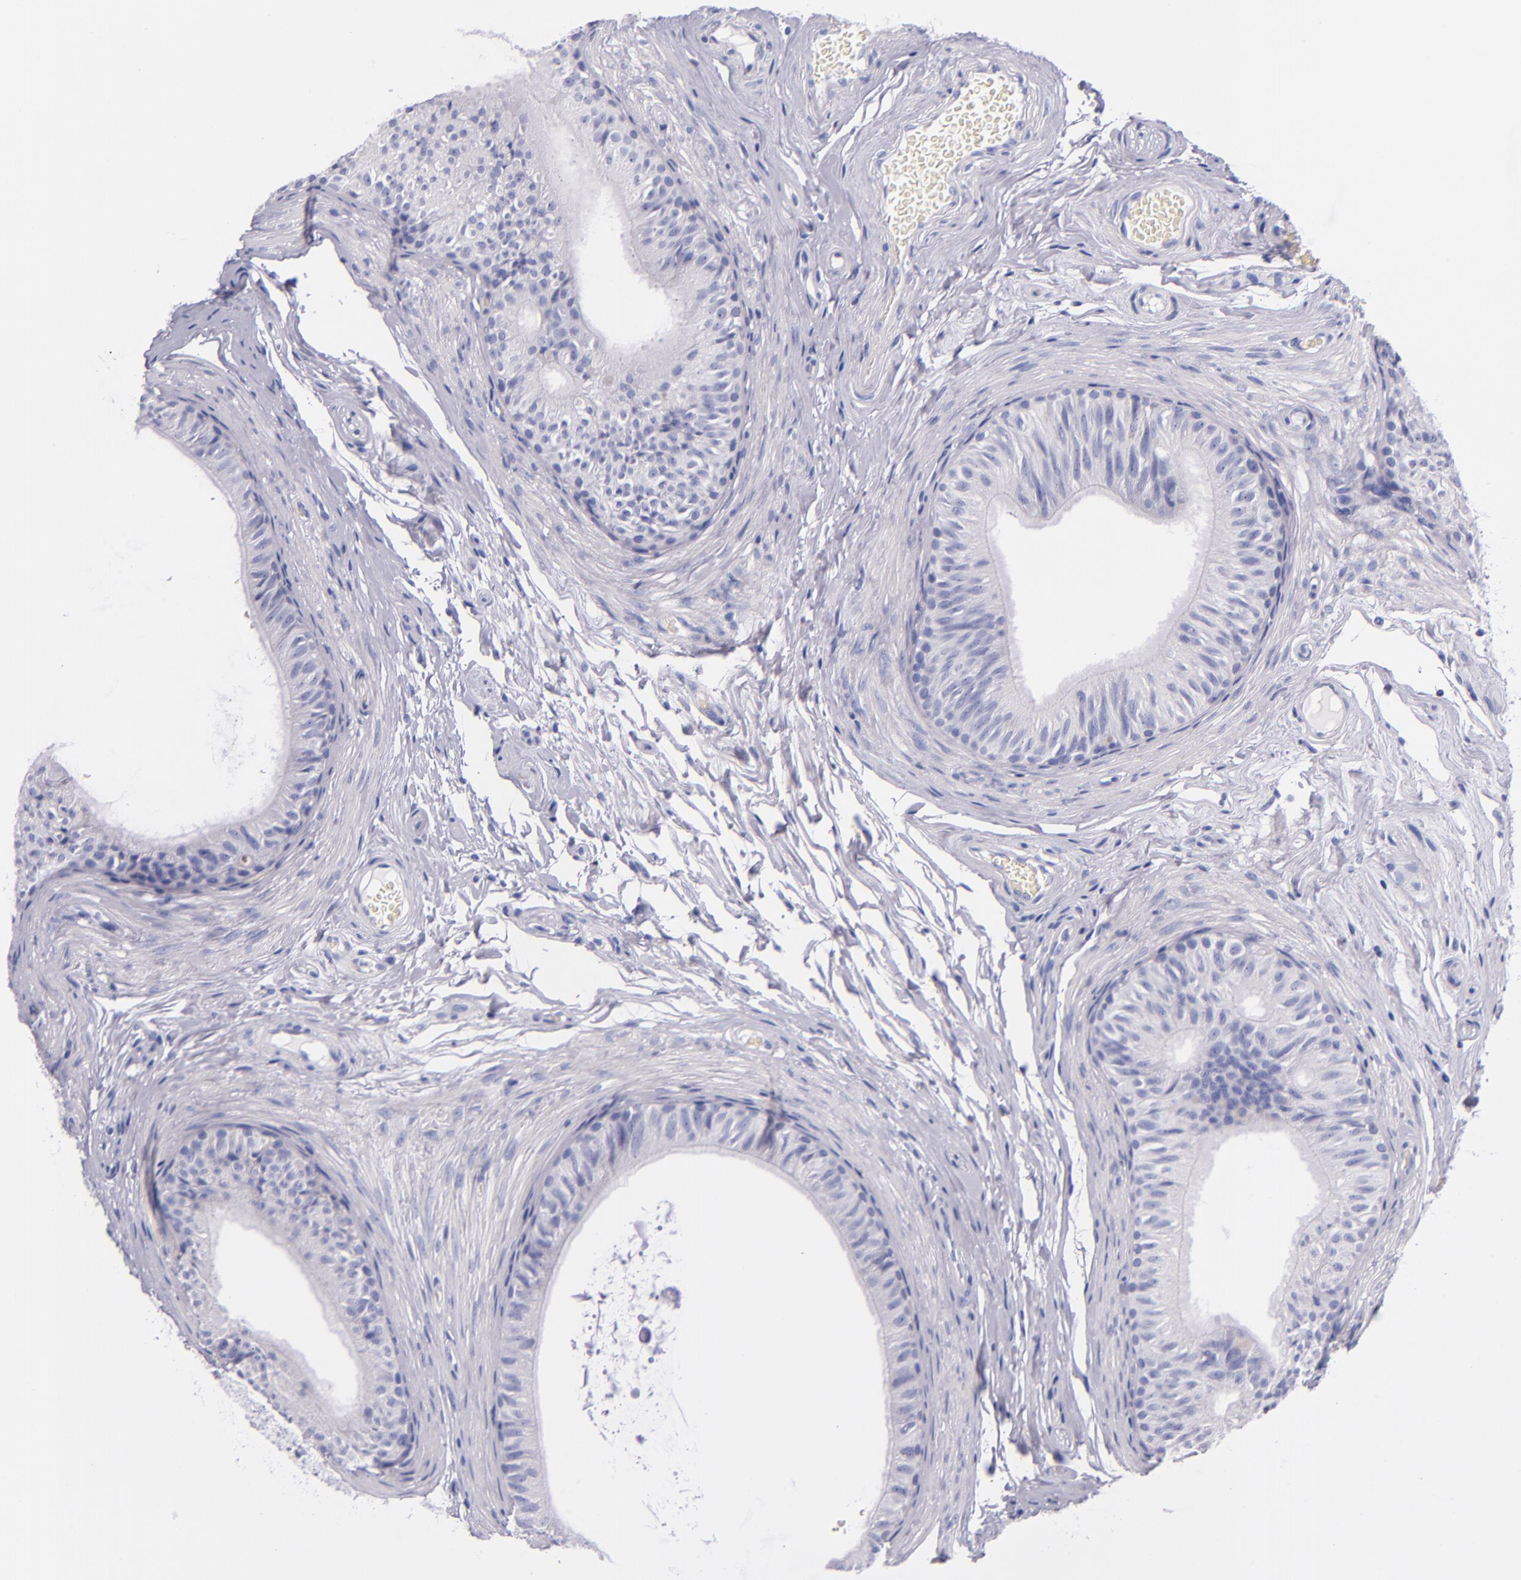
{"staining": {"intensity": "negative", "quantity": "none", "location": "none"}, "tissue": "epididymis", "cell_type": "Glandular cells", "image_type": "normal", "snomed": [{"axis": "morphology", "description": "Normal tissue, NOS"}, {"axis": "topography", "description": "Testis"}, {"axis": "topography", "description": "Epididymis"}], "caption": "DAB (3,3'-diaminobenzidine) immunohistochemical staining of unremarkable human epididymis reveals no significant expression in glandular cells.", "gene": "LAG3", "patient": {"sex": "male", "age": 36}}